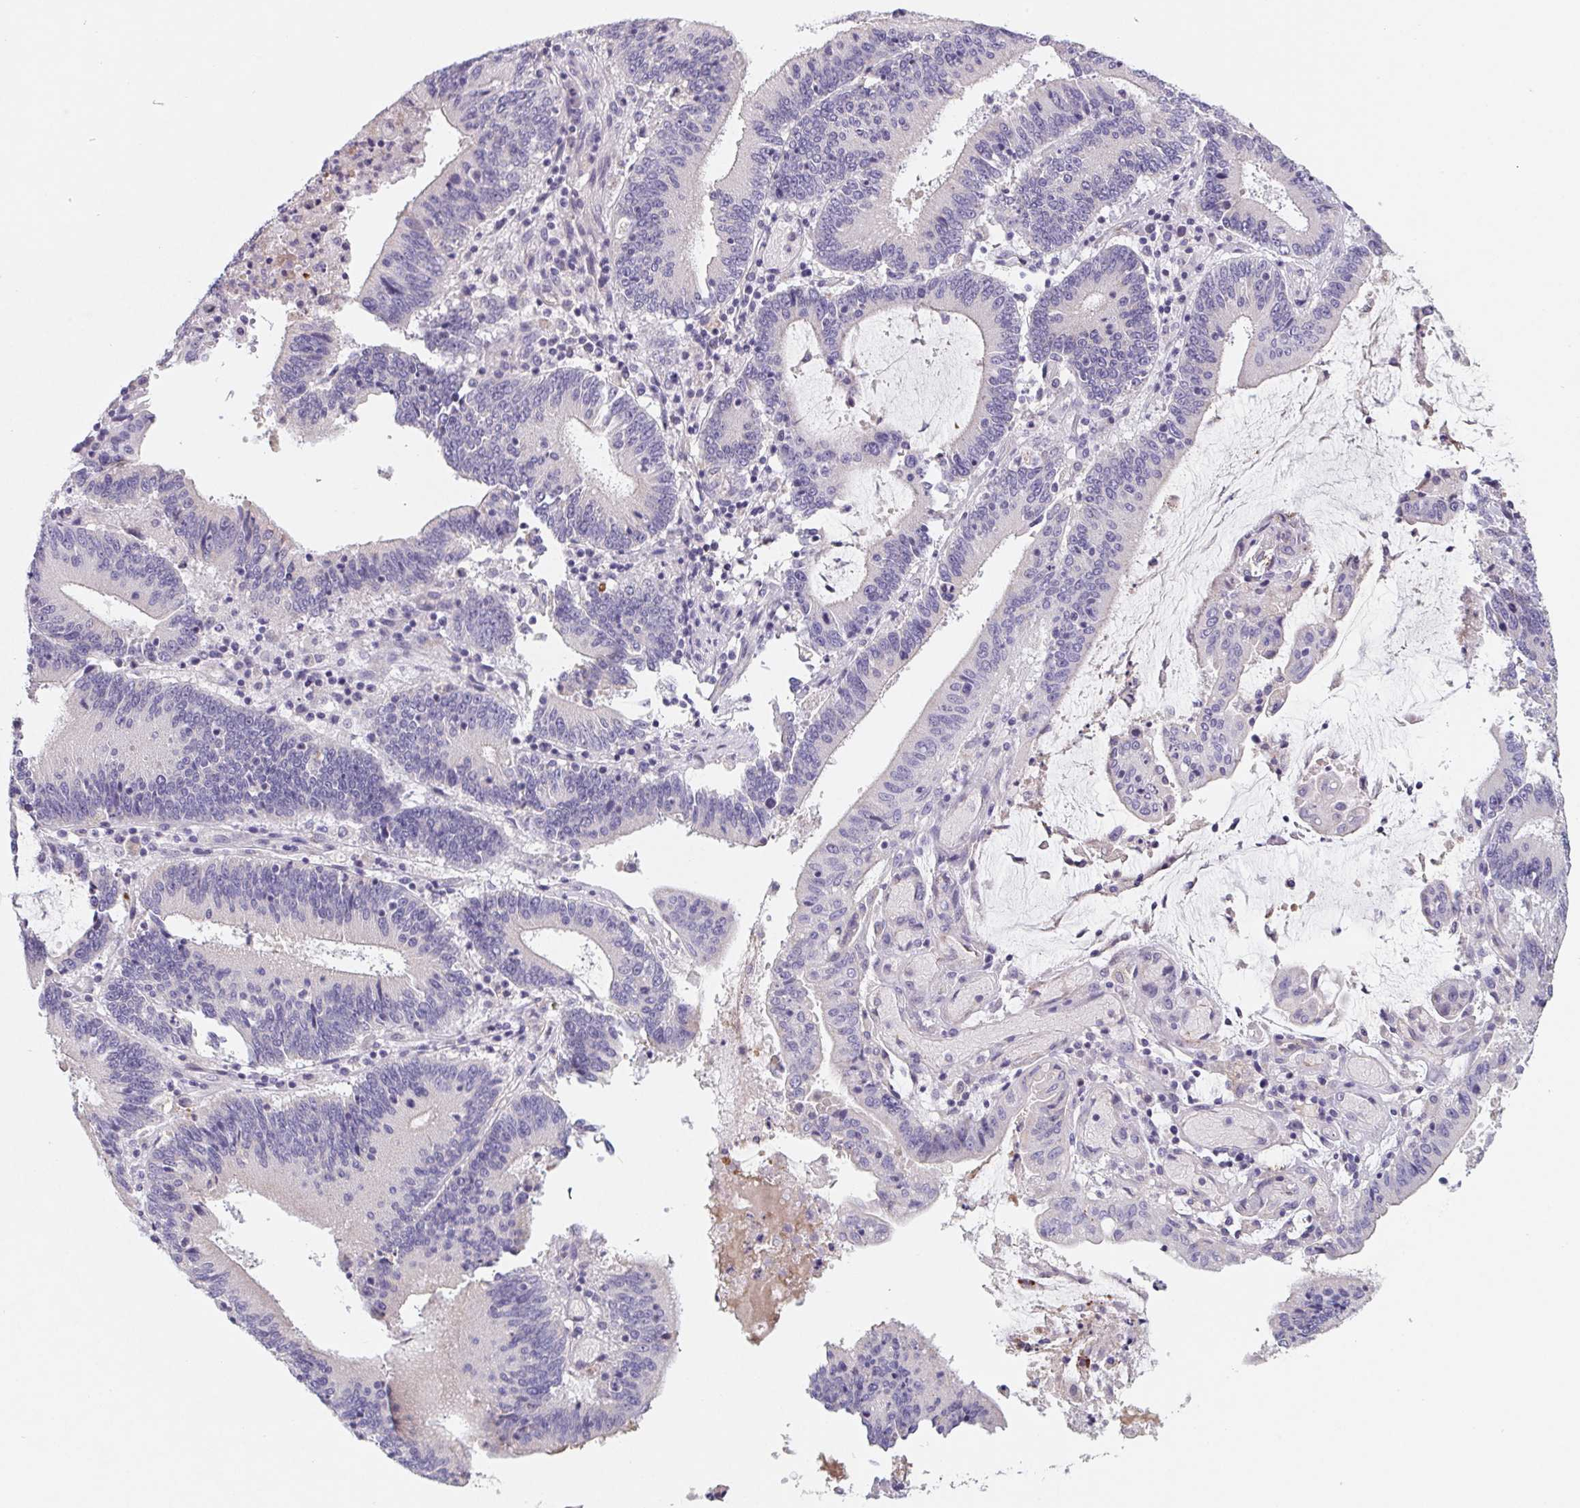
{"staining": {"intensity": "negative", "quantity": "none", "location": "none"}, "tissue": "stomach cancer", "cell_type": "Tumor cells", "image_type": "cancer", "snomed": [{"axis": "morphology", "description": "Adenocarcinoma, NOS"}, {"axis": "topography", "description": "Stomach, upper"}], "caption": "Photomicrograph shows no significant protein positivity in tumor cells of stomach adenocarcinoma.", "gene": "LPA", "patient": {"sex": "male", "age": 68}}